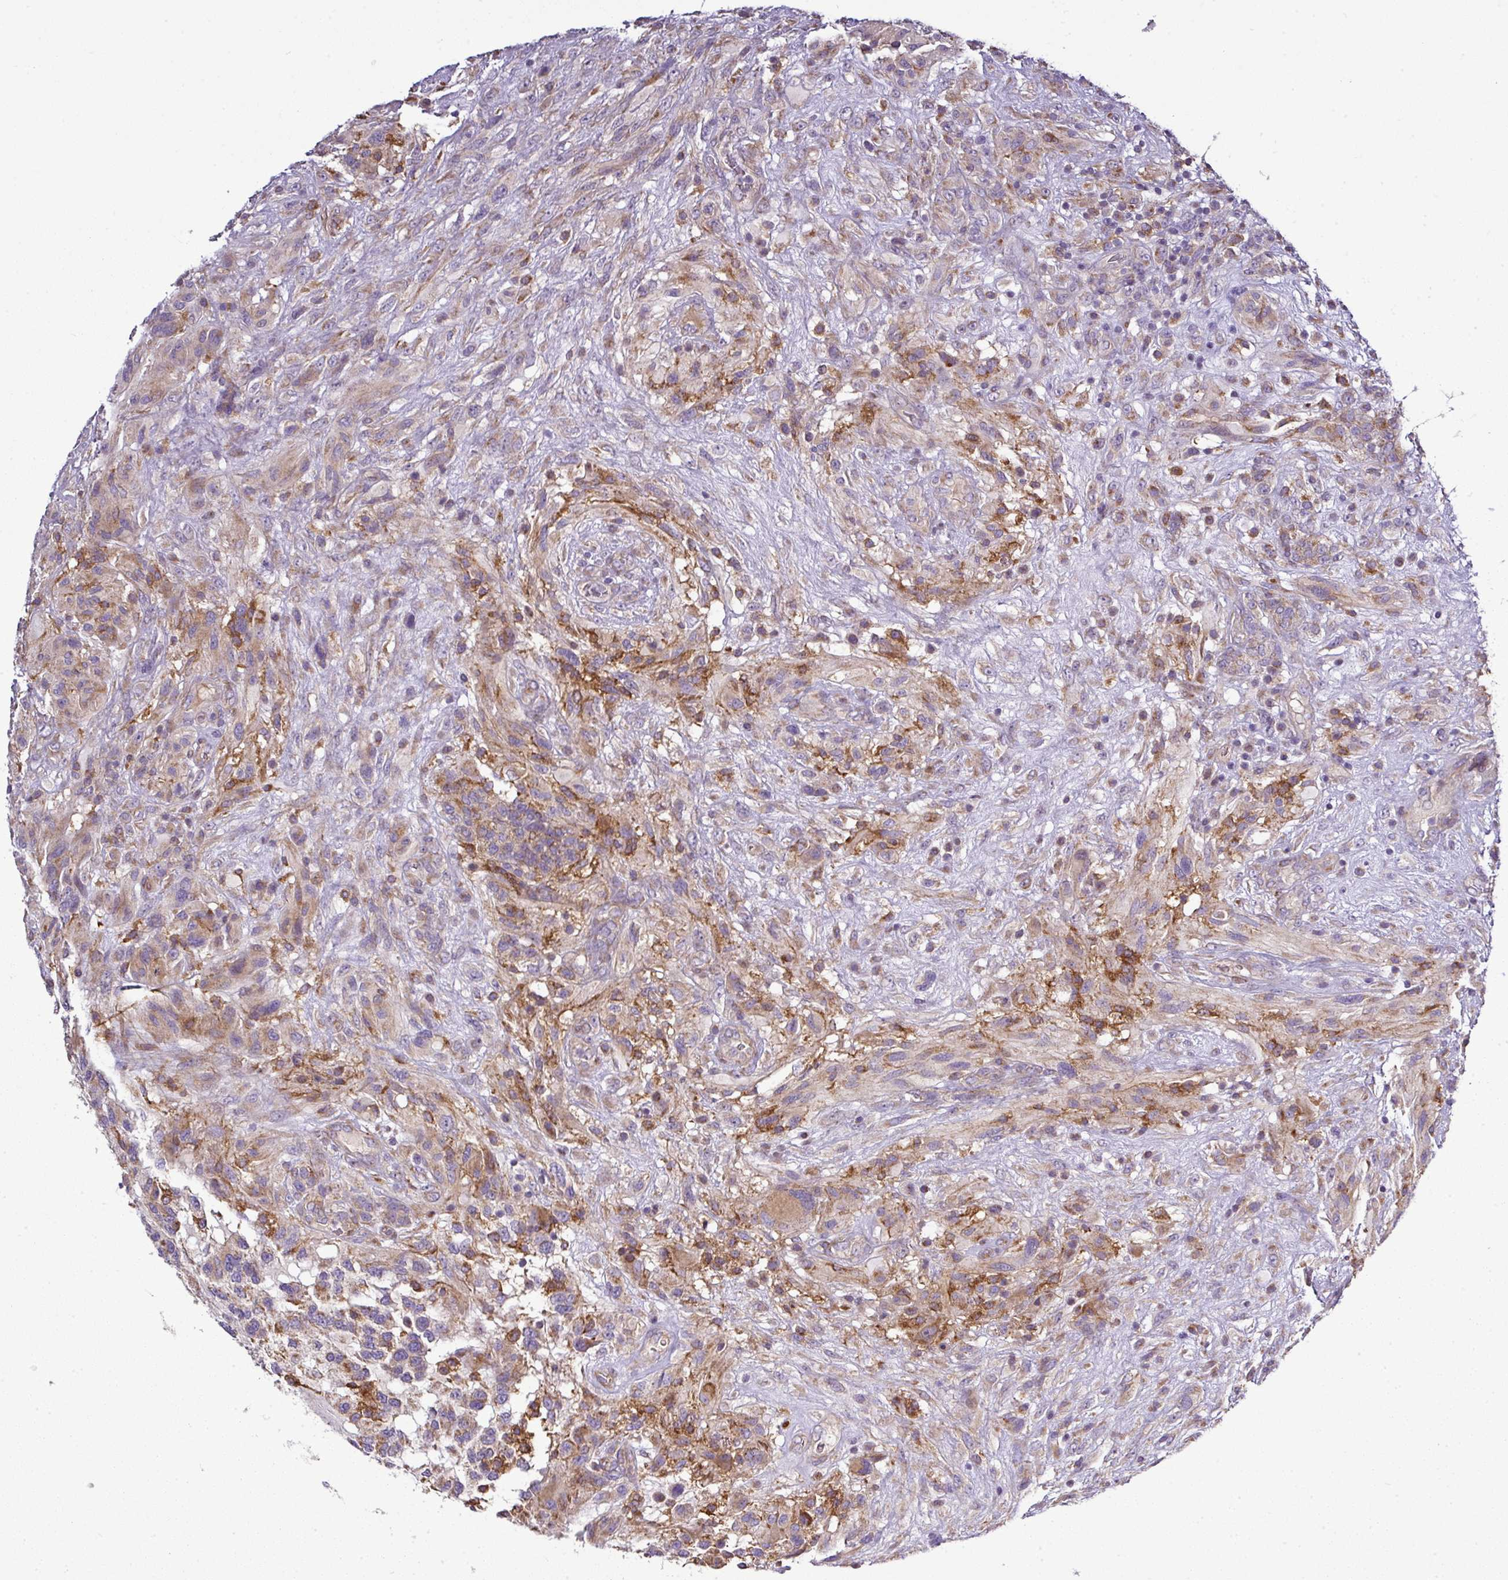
{"staining": {"intensity": "moderate", "quantity": "25%-75%", "location": "cytoplasmic/membranous"}, "tissue": "glioma", "cell_type": "Tumor cells", "image_type": "cancer", "snomed": [{"axis": "morphology", "description": "Glioma, malignant, High grade"}, {"axis": "topography", "description": "Brain"}], "caption": "Moderate cytoplasmic/membranous protein positivity is identified in approximately 25%-75% of tumor cells in malignant high-grade glioma.", "gene": "GAN", "patient": {"sex": "male", "age": 61}}